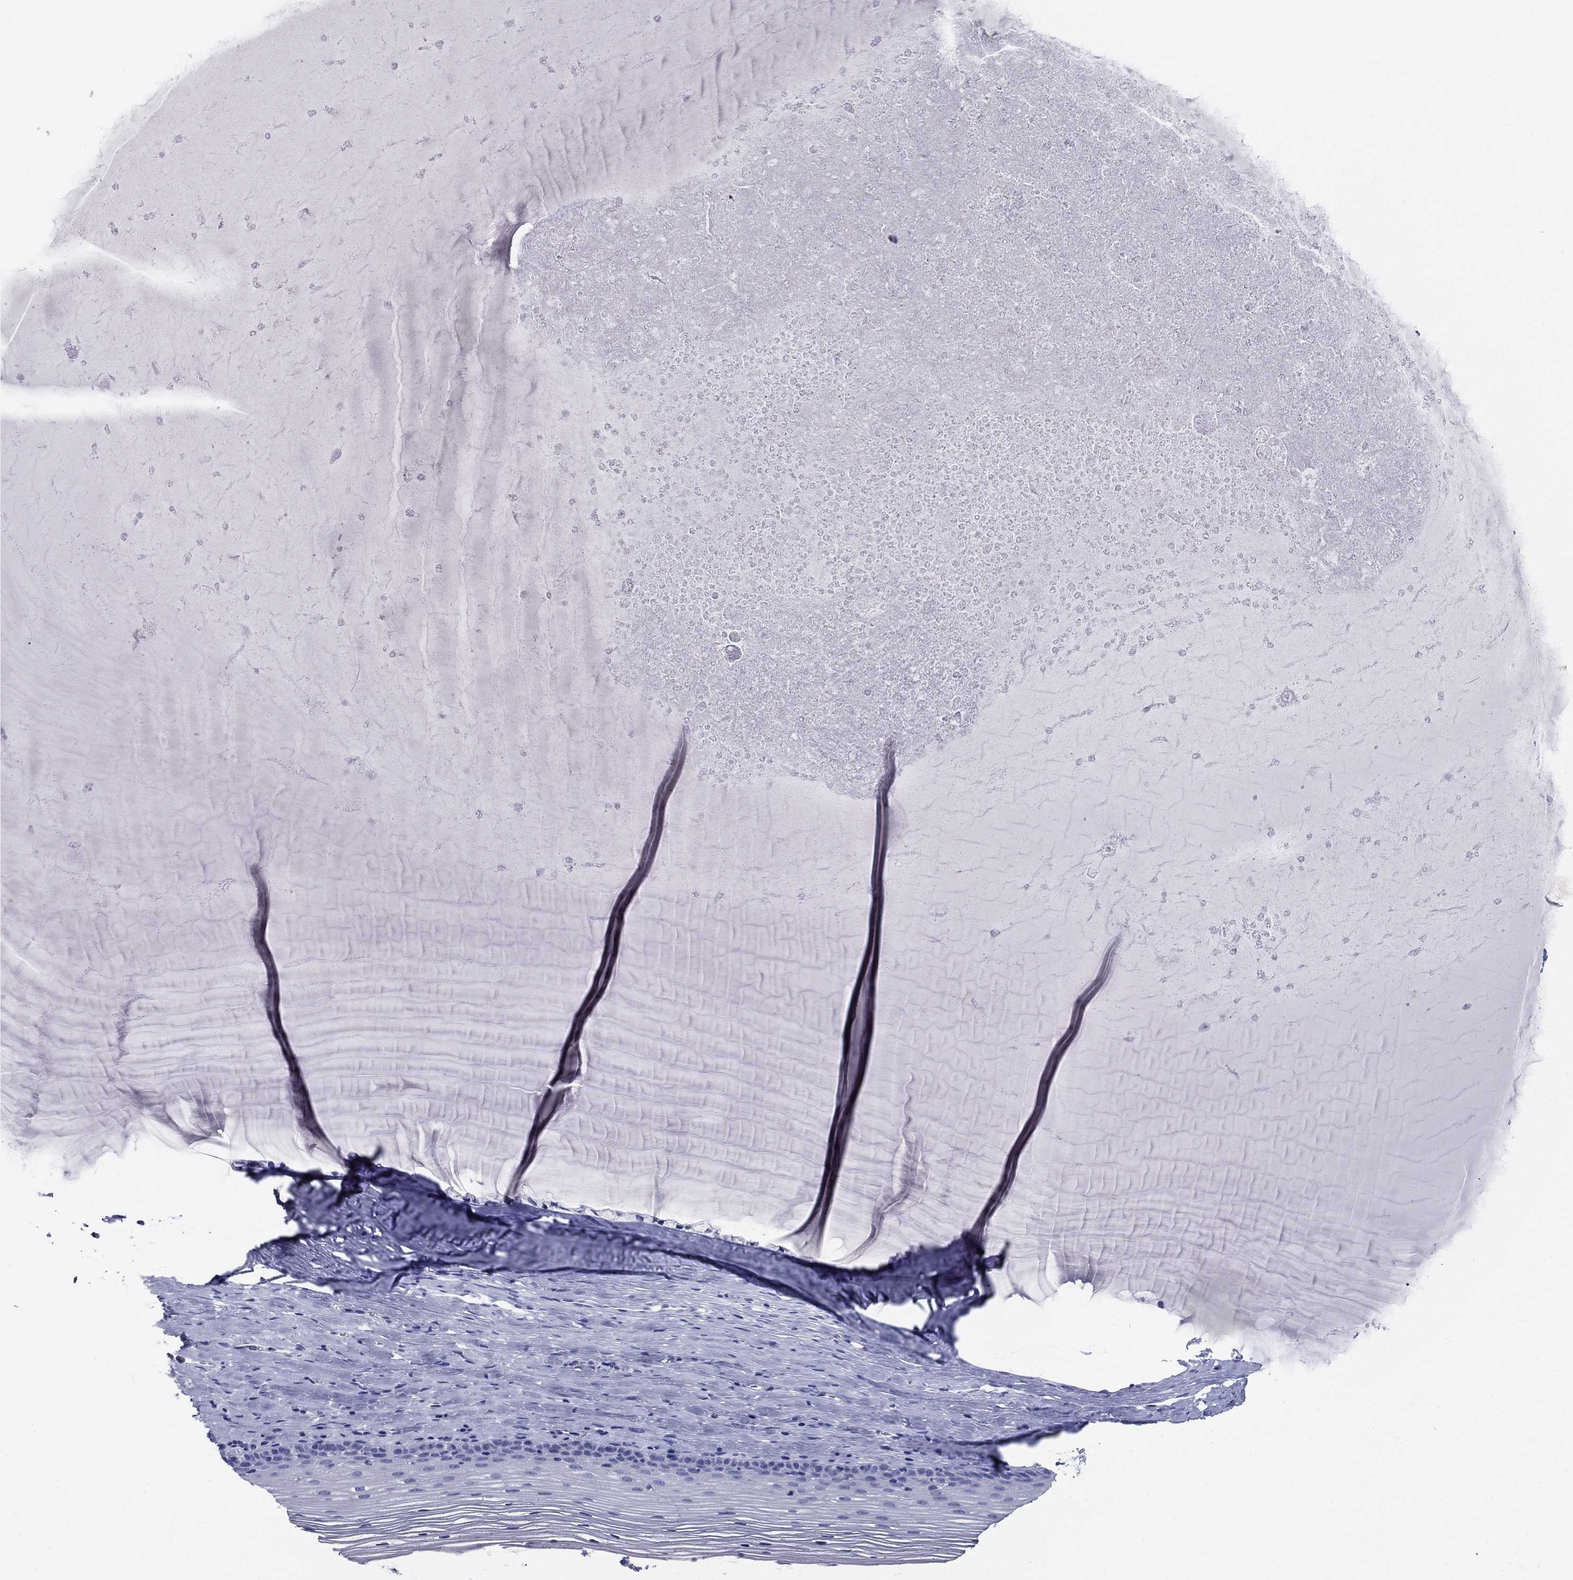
{"staining": {"intensity": "negative", "quantity": "none", "location": "none"}, "tissue": "cervix", "cell_type": "Squamous epithelial cells", "image_type": "normal", "snomed": [{"axis": "morphology", "description": "Normal tissue, NOS"}, {"axis": "topography", "description": "Cervix"}], "caption": "Human cervix stained for a protein using IHC displays no staining in squamous epithelial cells.", "gene": "KCNH1", "patient": {"sex": "female", "age": 40}}